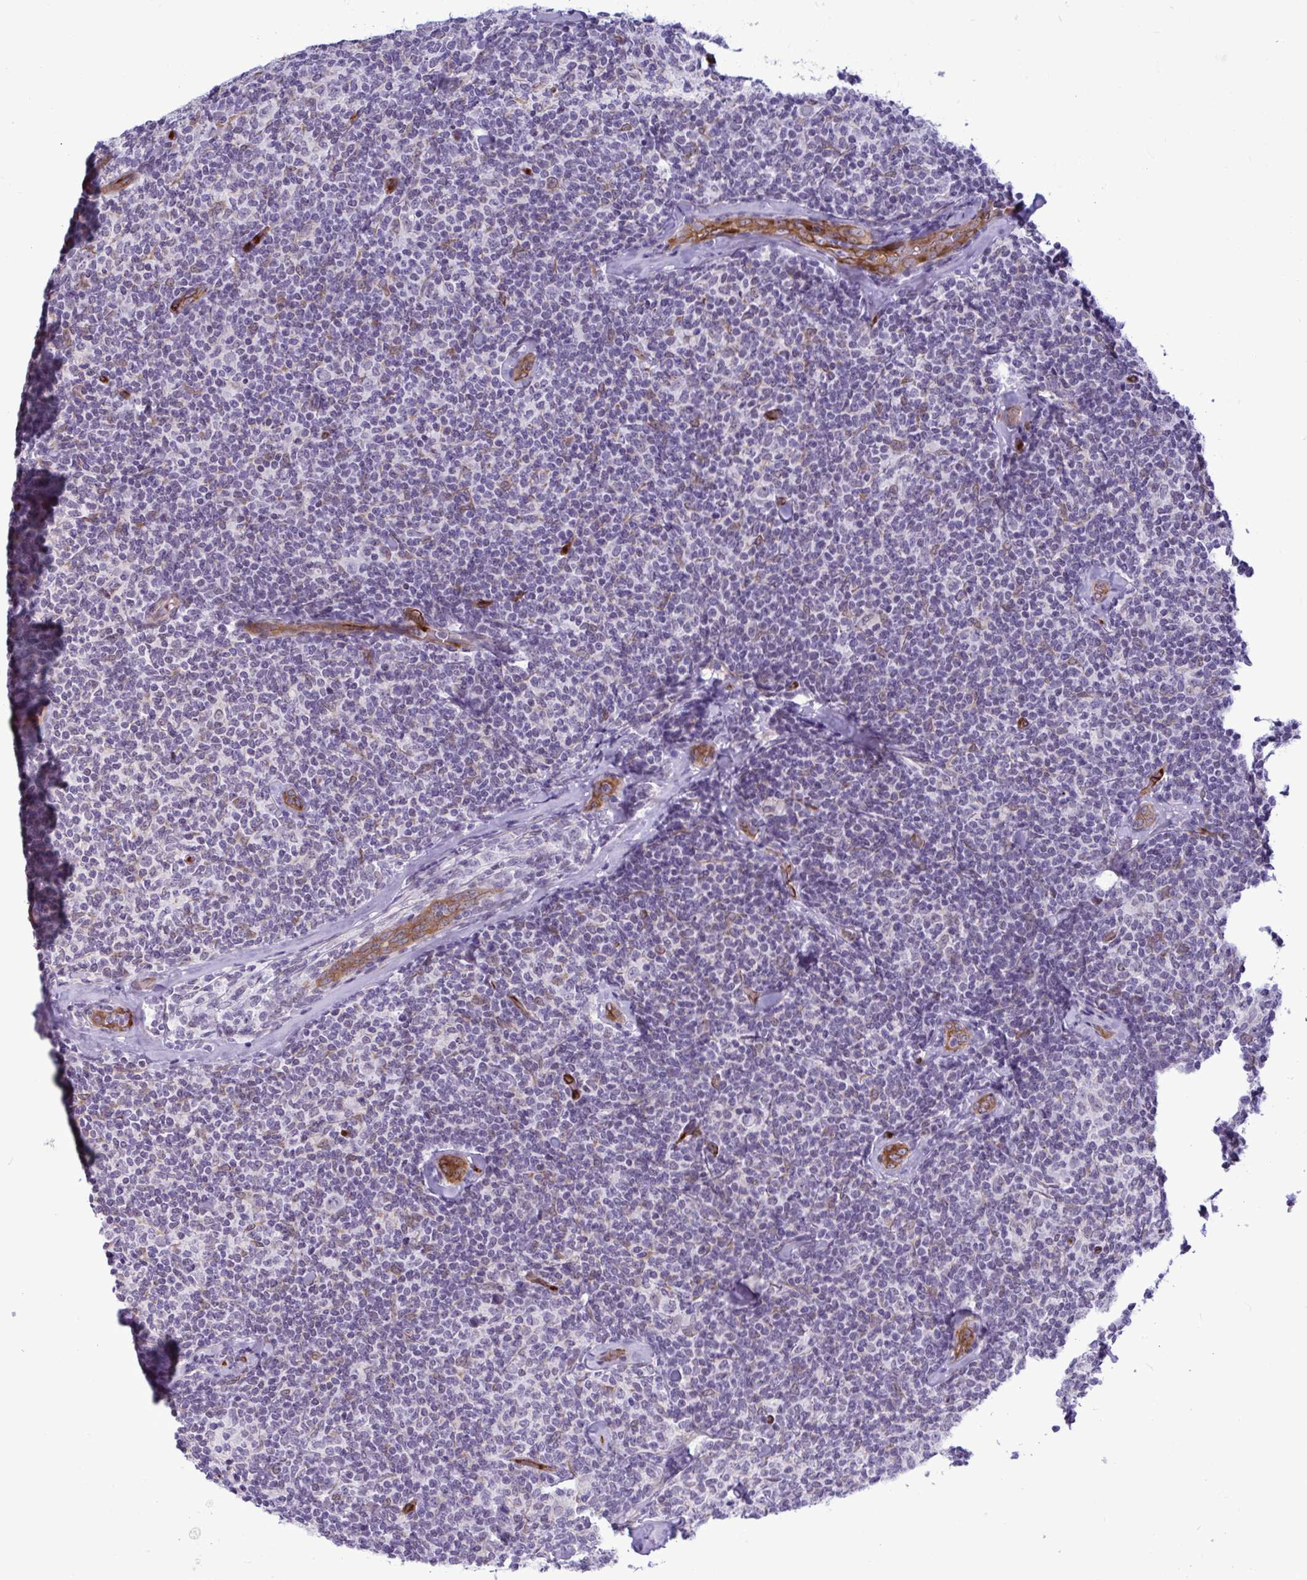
{"staining": {"intensity": "negative", "quantity": "none", "location": "none"}, "tissue": "lymphoma", "cell_type": "Tumor cells", "image_type": "cancer", "snomed": [{"axis": "morphology", "description": "Malignant lymphoma, non-Hodgkin's type, Low grade"}, {"axis": "topography", "description": "Lymph node"}], "caption": "Micrograph shows no protein expression in tumor cells of malignant lymphoma, non-Hodgkin's type (low-grade) tissue.", "gene": "EML1", "patient": {"sex": "female", "age": 56}}